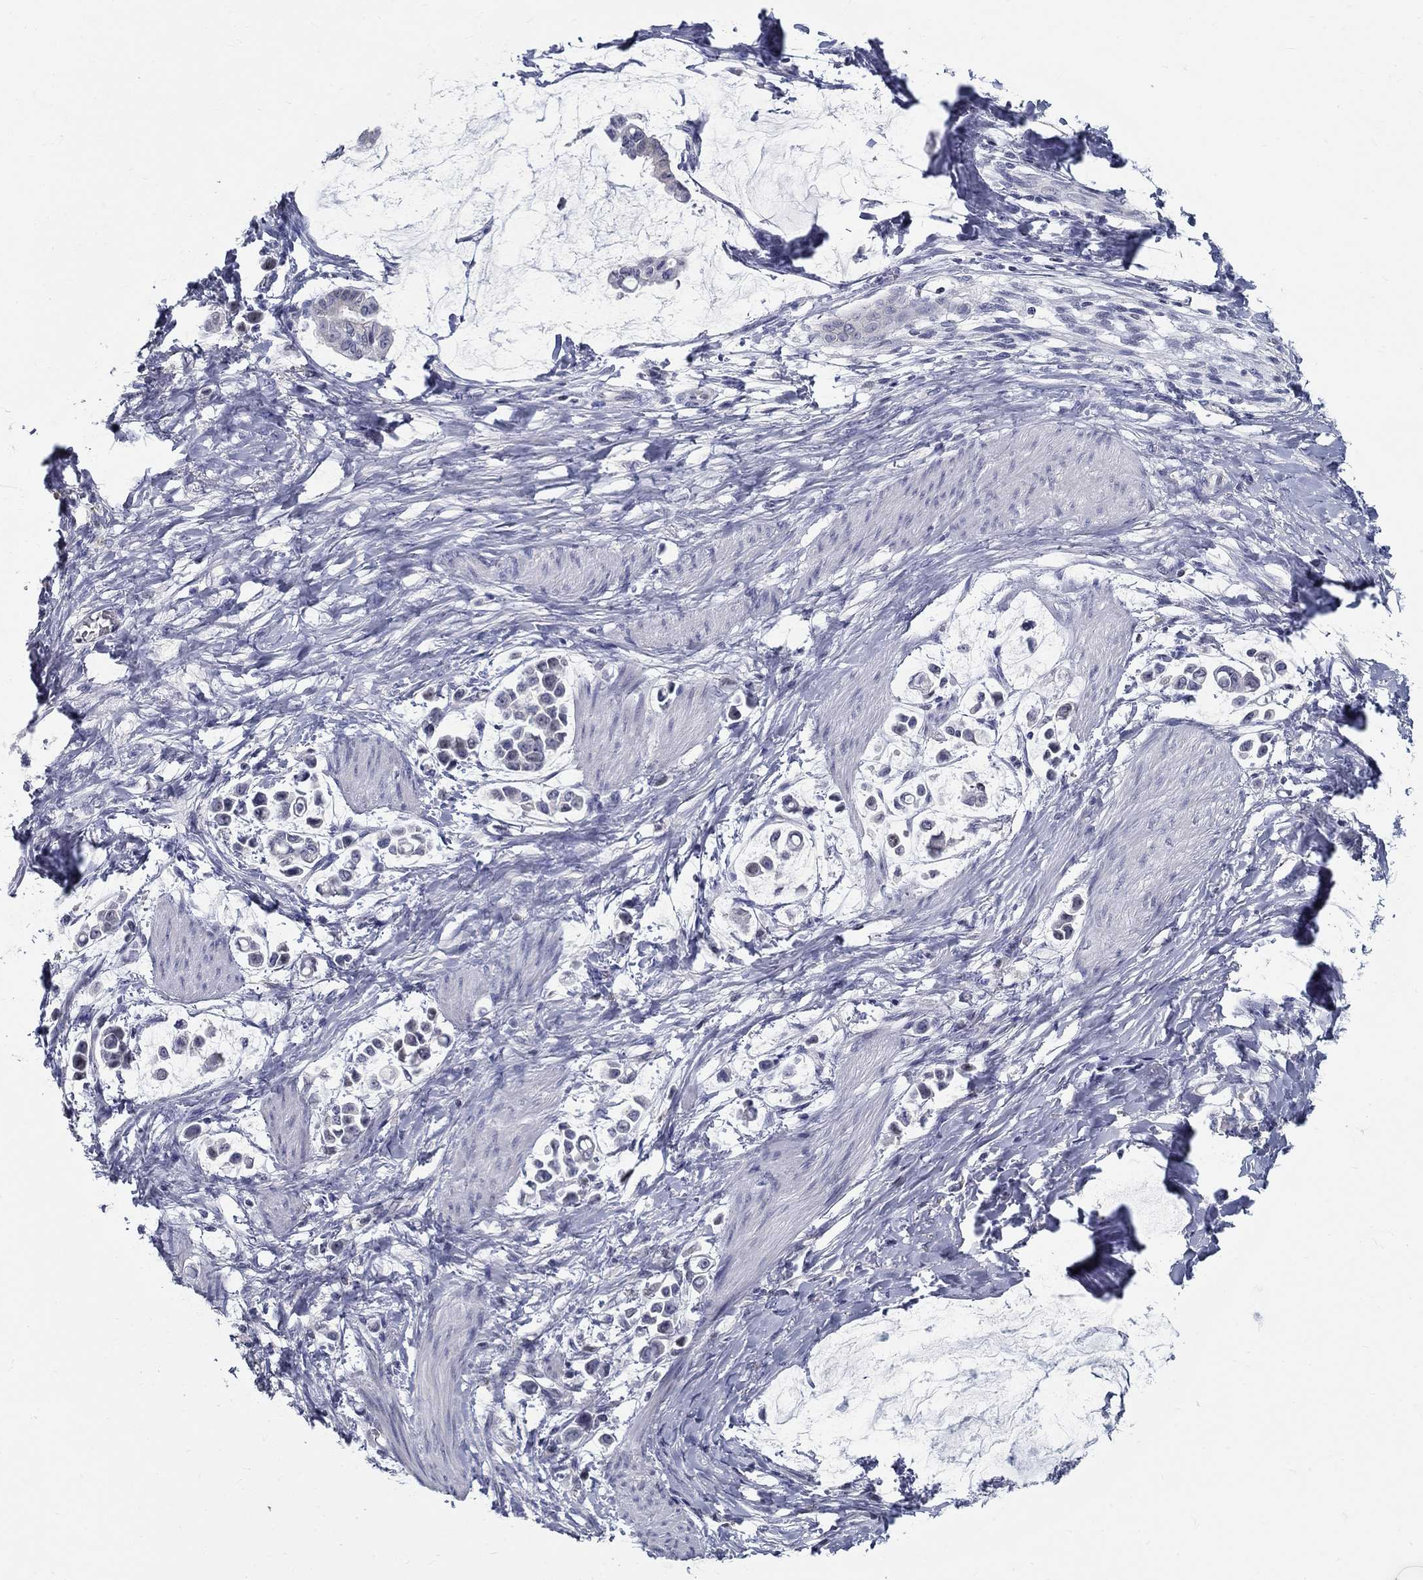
{"staining": {"intensity": "negative", "quantity": "none", "location": "none"}, "tissue": "stomach cancer", "cell_type": "Tumor cells", "image_type": "cancer", "snomed": [{"axis": "morphology", "description": "Adenocarcinoma, NOS"}, {"axis": "topography", "description": "Stomach"}], "caption": "The immunohistochemistry (IHC) micrograph has no significant expression in tumor cells of stomach adenocarcinoma tissue.", "gene": "GUCA1A", "patient": {"sex": "male", "age": 82}}